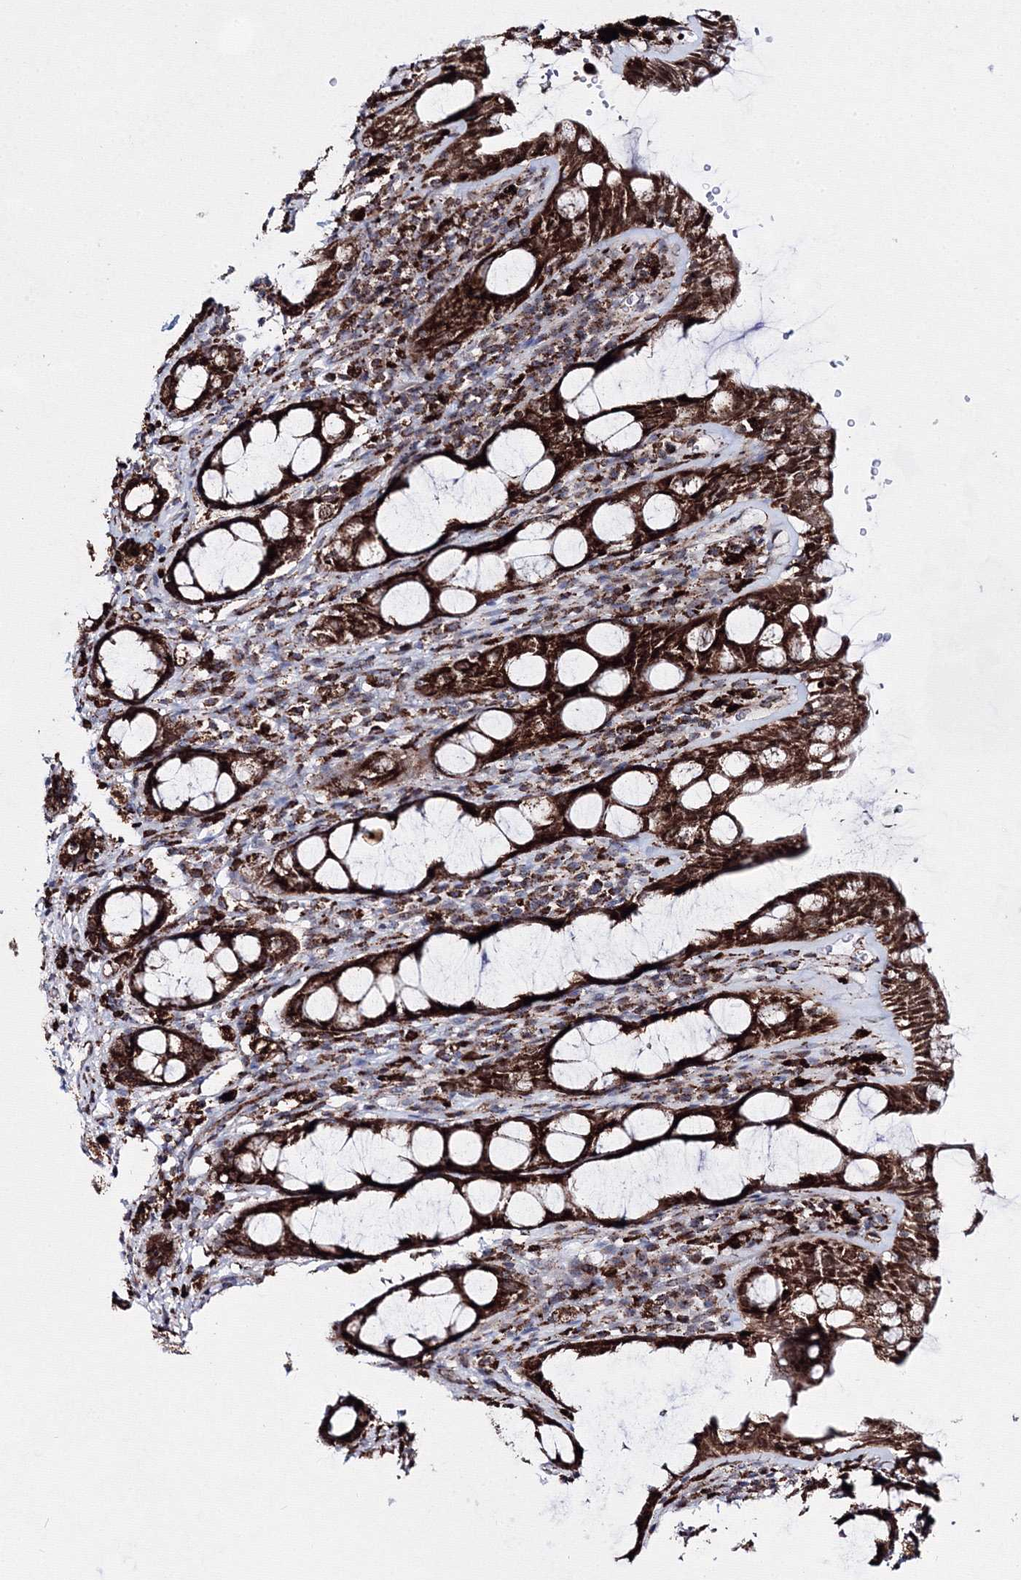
{"staining": {"intensity": "strong", "quantity": ">75%", "location": "cytoplasmic/membranous"}, "tissue": "rectum", "cell_type": "Glandular cells", "image_type": "normal", "snomed": [{"axis": "morphology", "description": "Normal tissue, NOS"}, {"axis": "topography", "description": "Rectum"}], "caption": "IHC staining of benign rectum, which reveals high levels of strong cytoplasmic/membranous expression in approximately >75% of glandular cells indicating strong cytoplasmic/membranous protein positivity. The staining was performed using DAB (3,3'-diaminobenzidine) (brown) for protein detection and nuclei were counterstained in hematoxylin (blue).", "gene": "HADHB", "patient": {"sex": "male", "age": 44}}